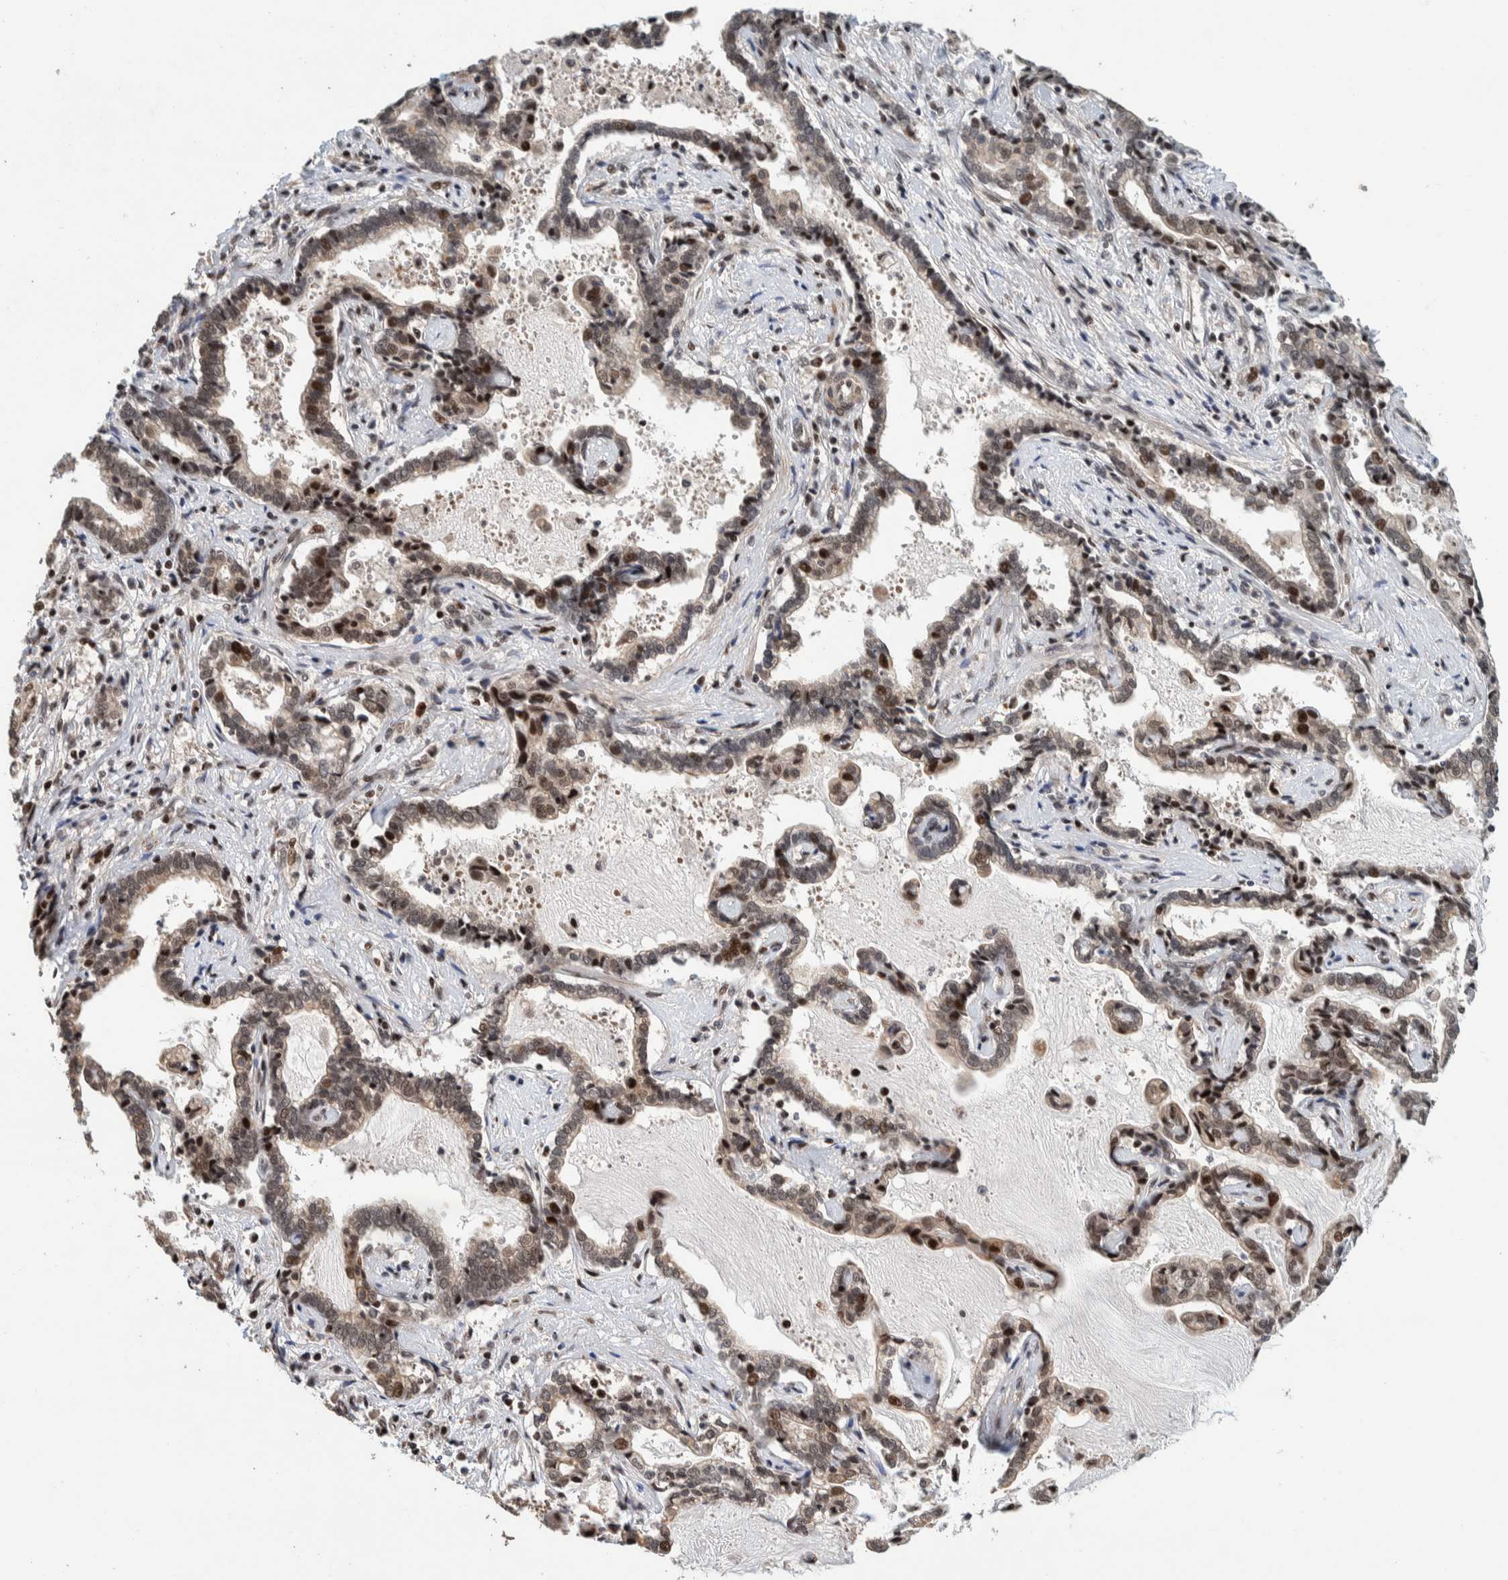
{"staining": {"intensity": "moderate", "quantity": "<25%", "location": "nuclear"}, "tissue": "liver cancer", "cell_type": "Tumor cells", "image_type": "cancer", "snomed": [{"axis": "morphology", "description": "Cholangiocarcinoma"}, {"axis": "topography", "description": "Liver"}], "caption": "High-magnification brightfield microscopy of liver cholangiocarcinoma stained with DAB (3,3'-diaminobenzidine) (brown) and counterstained with hematoxylin (blue). tumor cells exhibit moderate nuclear positivity is present in approximately<25% of cells.", "gene": "CHD4", "patient": {"sex": "male", "age": 57}}